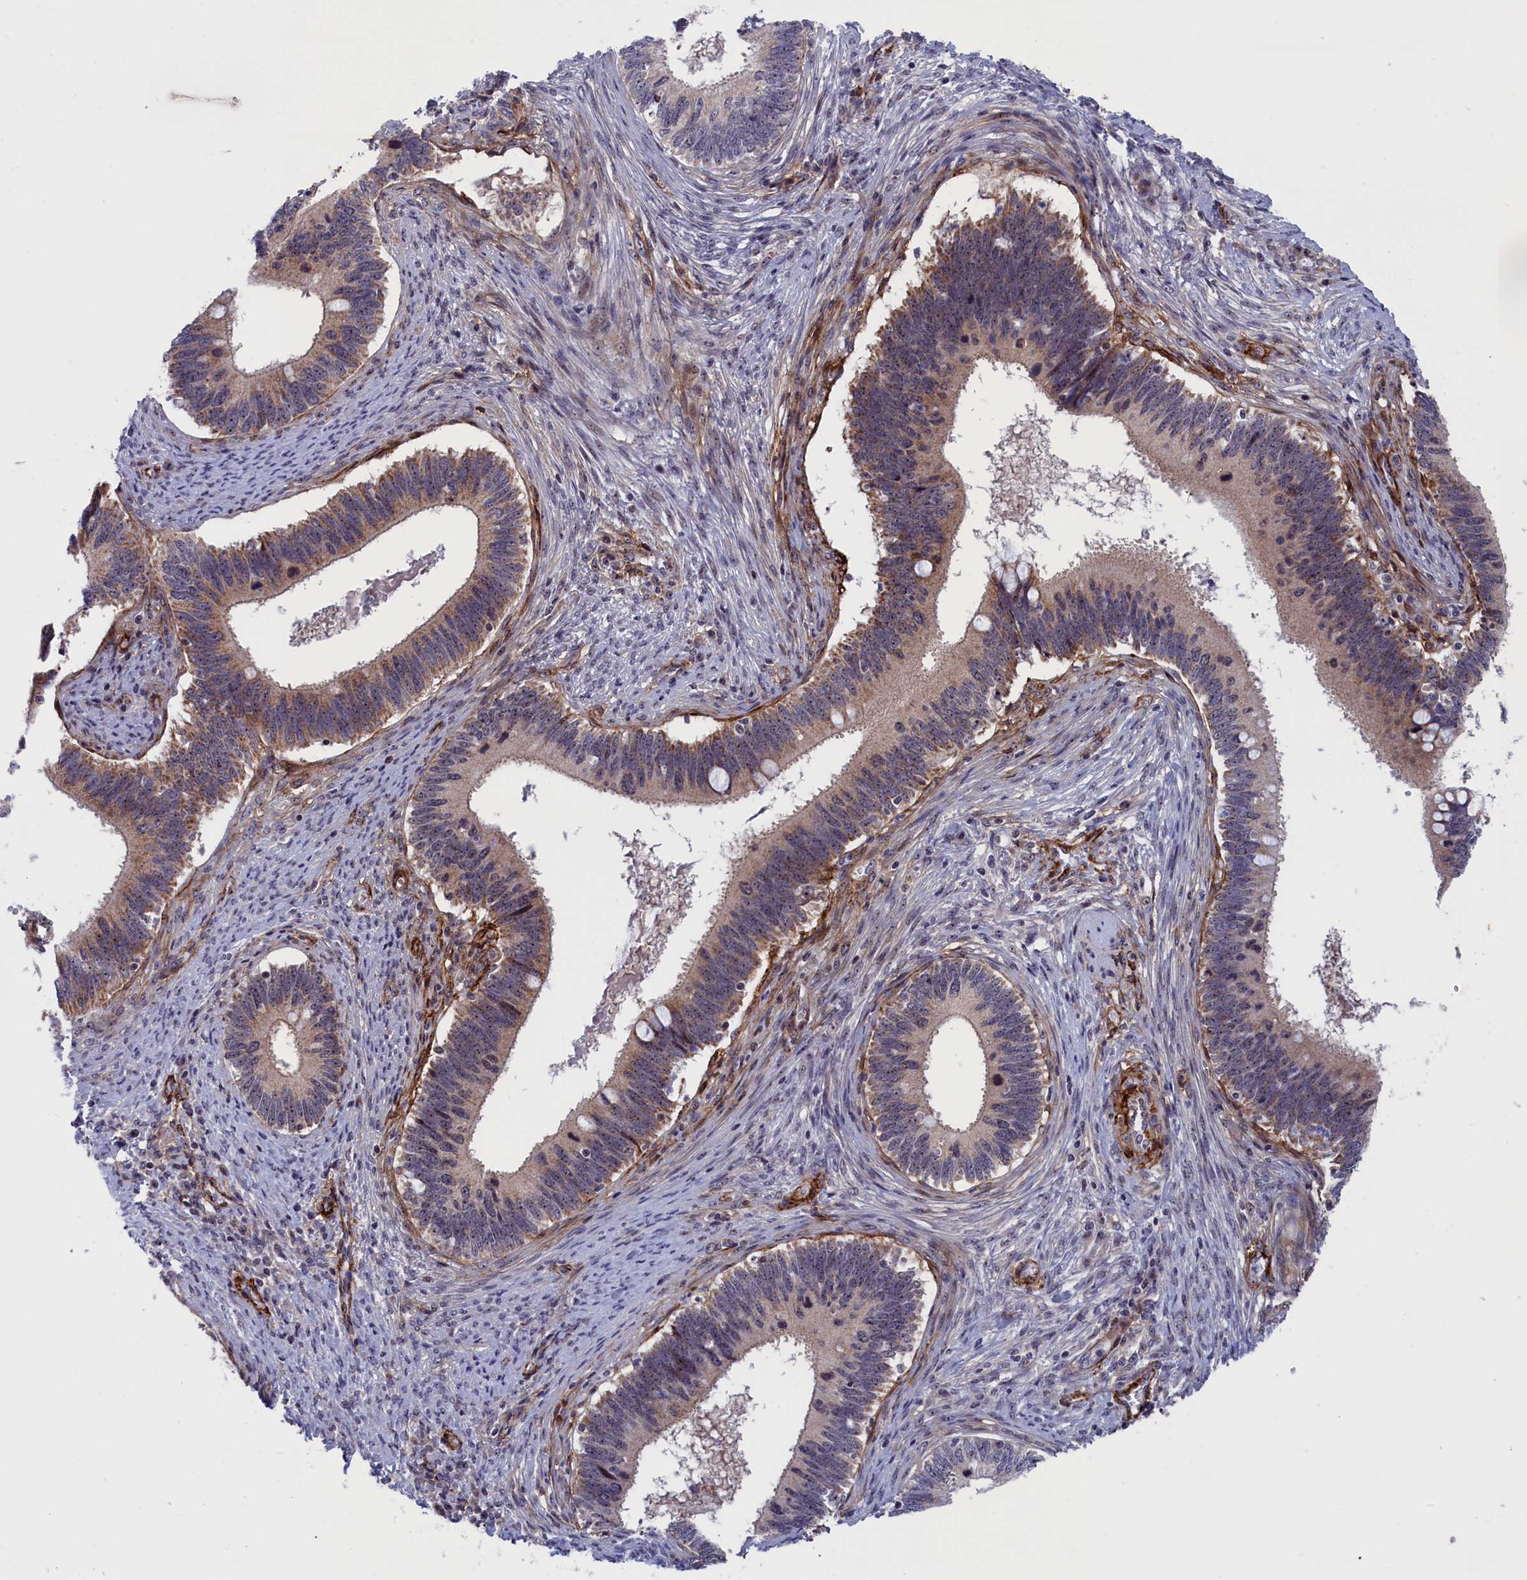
{"staining": {"intensity": "moderate", "quantity": "25%-75%", "location": "cytoplasmic/membranous"}, "tissue": "cervical cancer", "cell_type": "Tumor cells", "image_type": "cancer", "snomed": [{"axis": "morphology", "description": "Adenocarcinoma, NOS"}, {"axis": "topography", "description": "Cervix"}], "caption": "Adenocarcinoma (cervical) stained with IHC exhibits moderate cytoplasmic/membranous expression in about 25%-75% of tumor cells. (Stains: DAB (3,3'-diaminobenzidine) in brown, nuclei in blue, Microscopy: brightfield microscopy at high magnification).", "gene": "PPAN", "patient": {"sex": "female", "age": 42}}